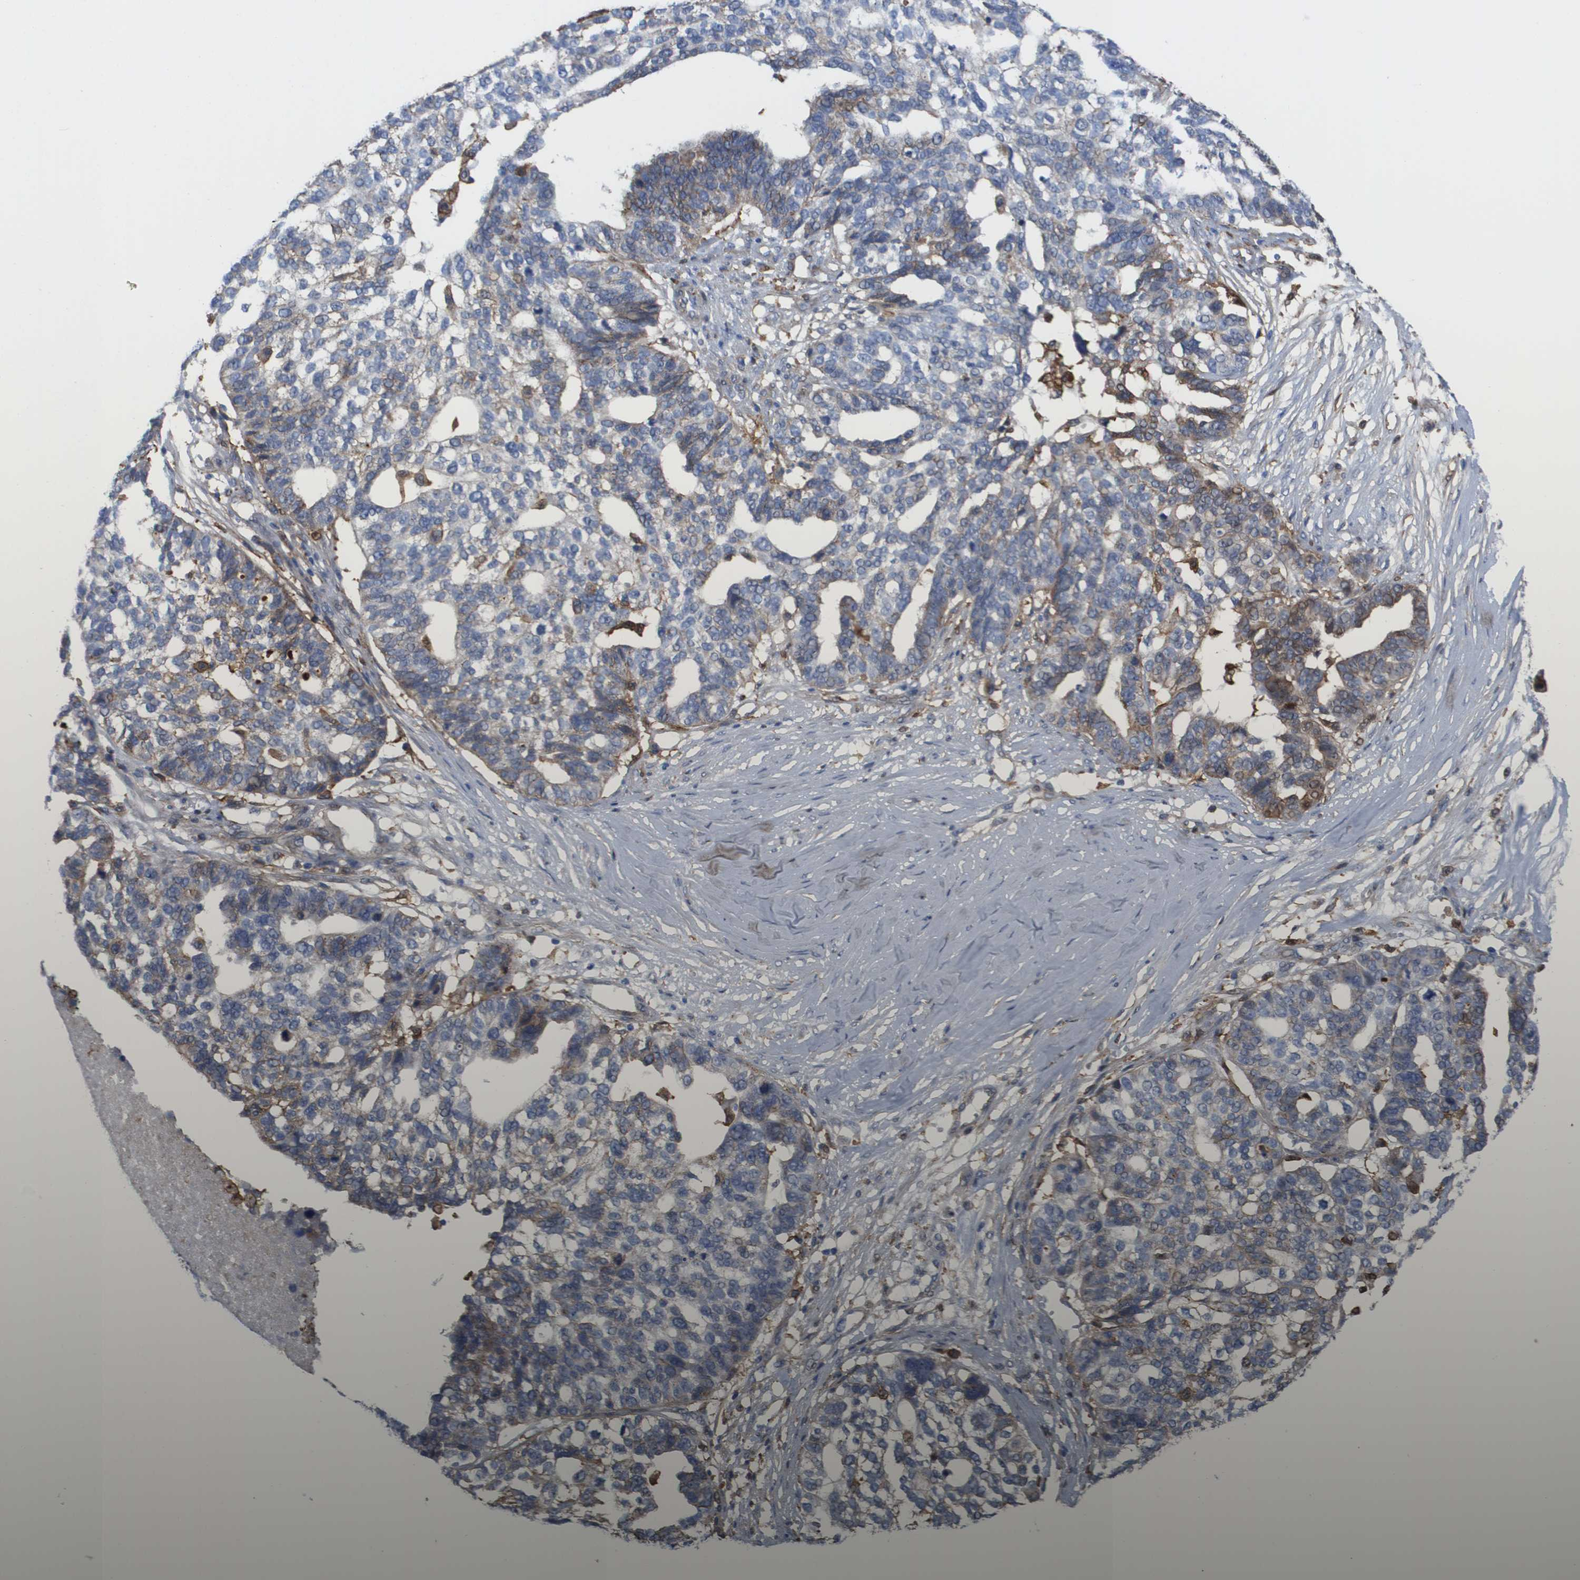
{"staining": {"intensity": "moderate", "quantity": "<25%", "location": "cytoplasmic/membranous"}, "tissue": "ovarian cancer", "cell_type": "Tumor cells", "image_type": "cancer", "snomed": [{"axis": "morphology", "description": "Cystadenocarcinoma, serous, NOS"}, {"axis": "topography", "description": "Ovary"}], "caption": "A histopathology image of ovarian serous cystadenocarcinoma stained for a protein shows moderate cytoplasmic/membranous brown staining in tumor cells.", "gene": "SLC37A2", "patient": {"sex": "female", "age": 59}}